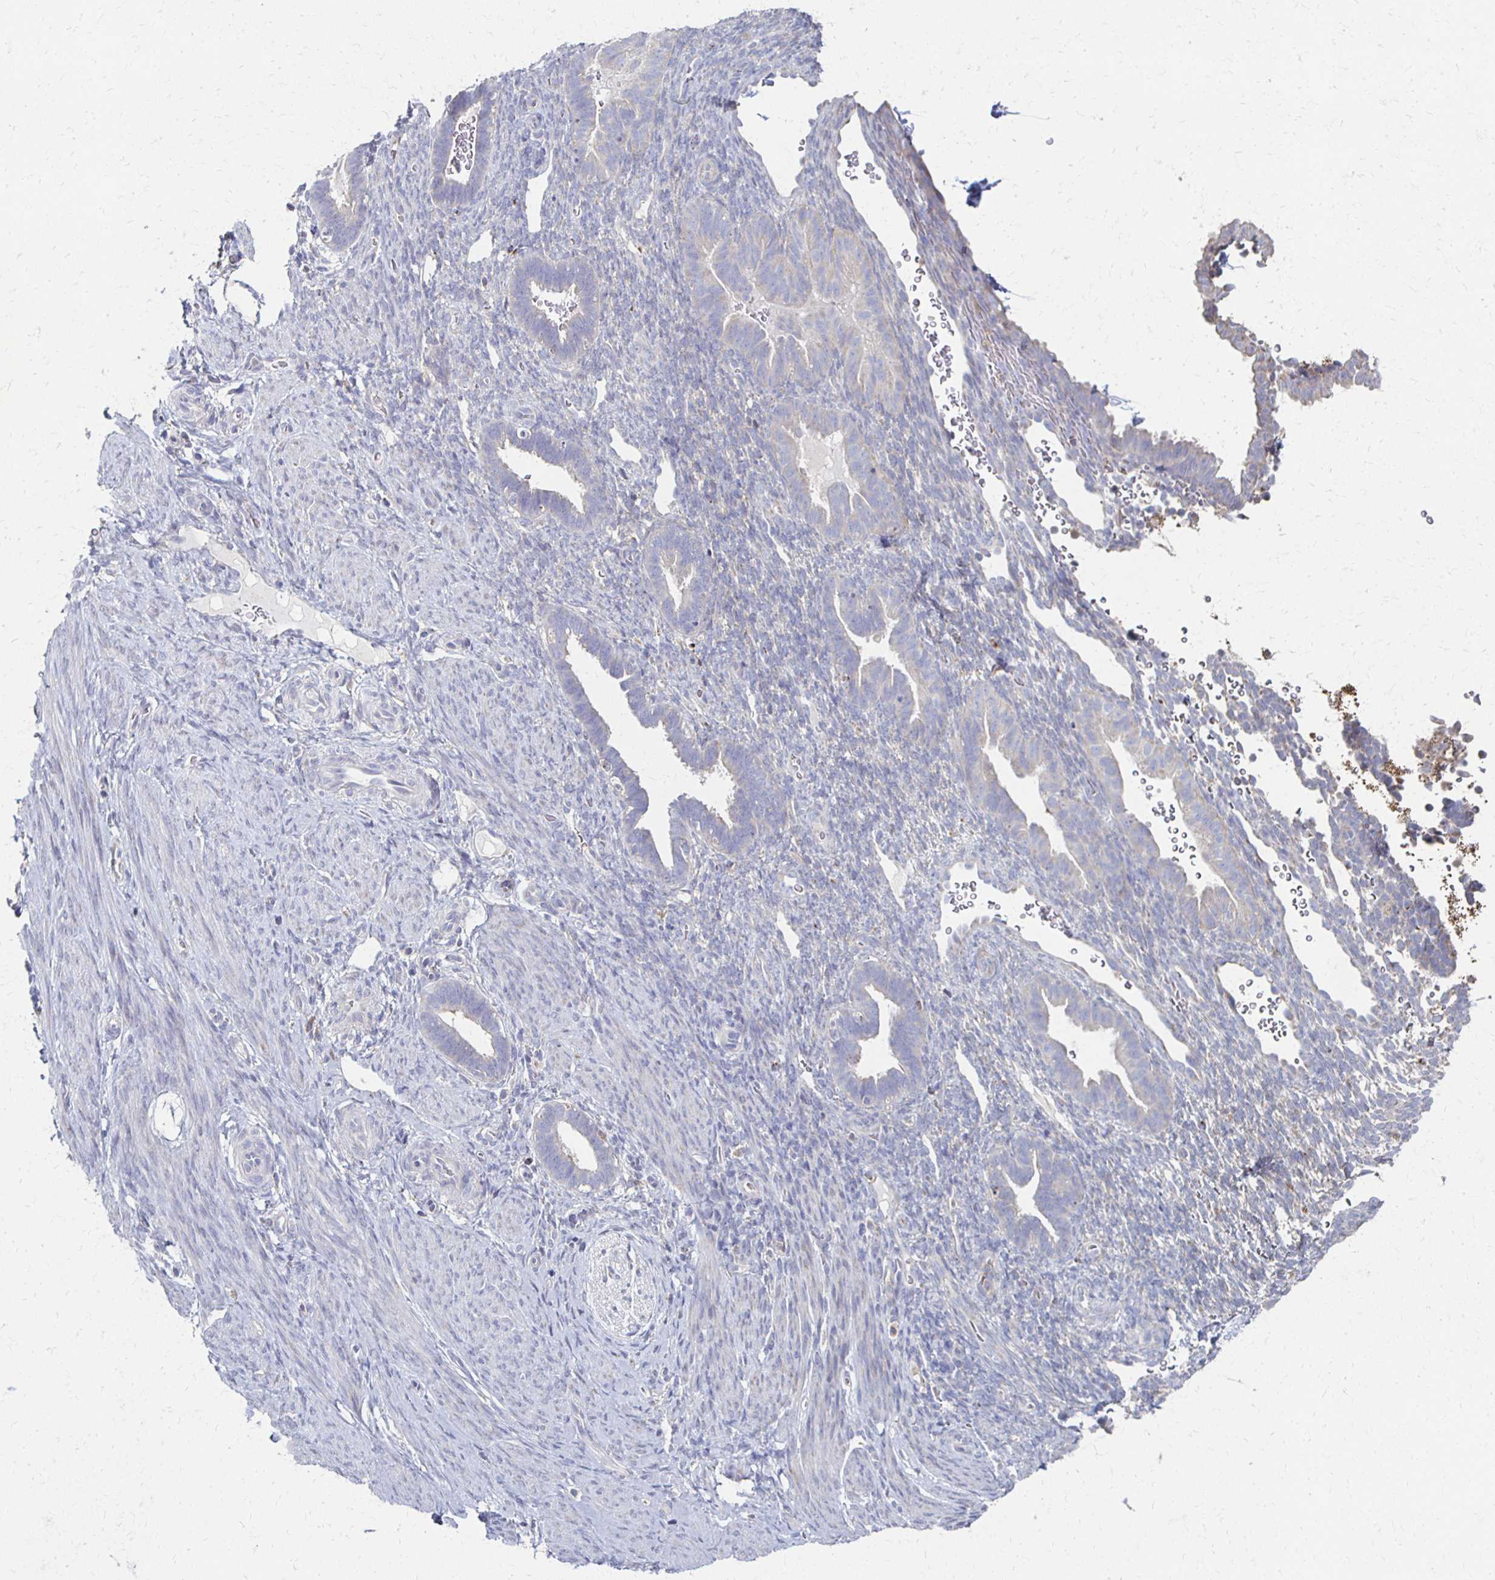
{"staining": {"intensity": "negative", "quantity": "none", "location": "none"}, "tissue": "endometrium", "cell_type": "Cells in endometrial stroma", "image_type": "normal", "snomed": [{"axis": "morphology", "description": "Normal tissue, NOS"}, {"axis": "topography", "description": "Endometrium"}], "caption": "Endometrium was stained to show a protein in brown. There is no significant expression in cells in endometrial stroma.", "gene": "CX3CR1", "patient": {"sex": "female", "age": 34}}